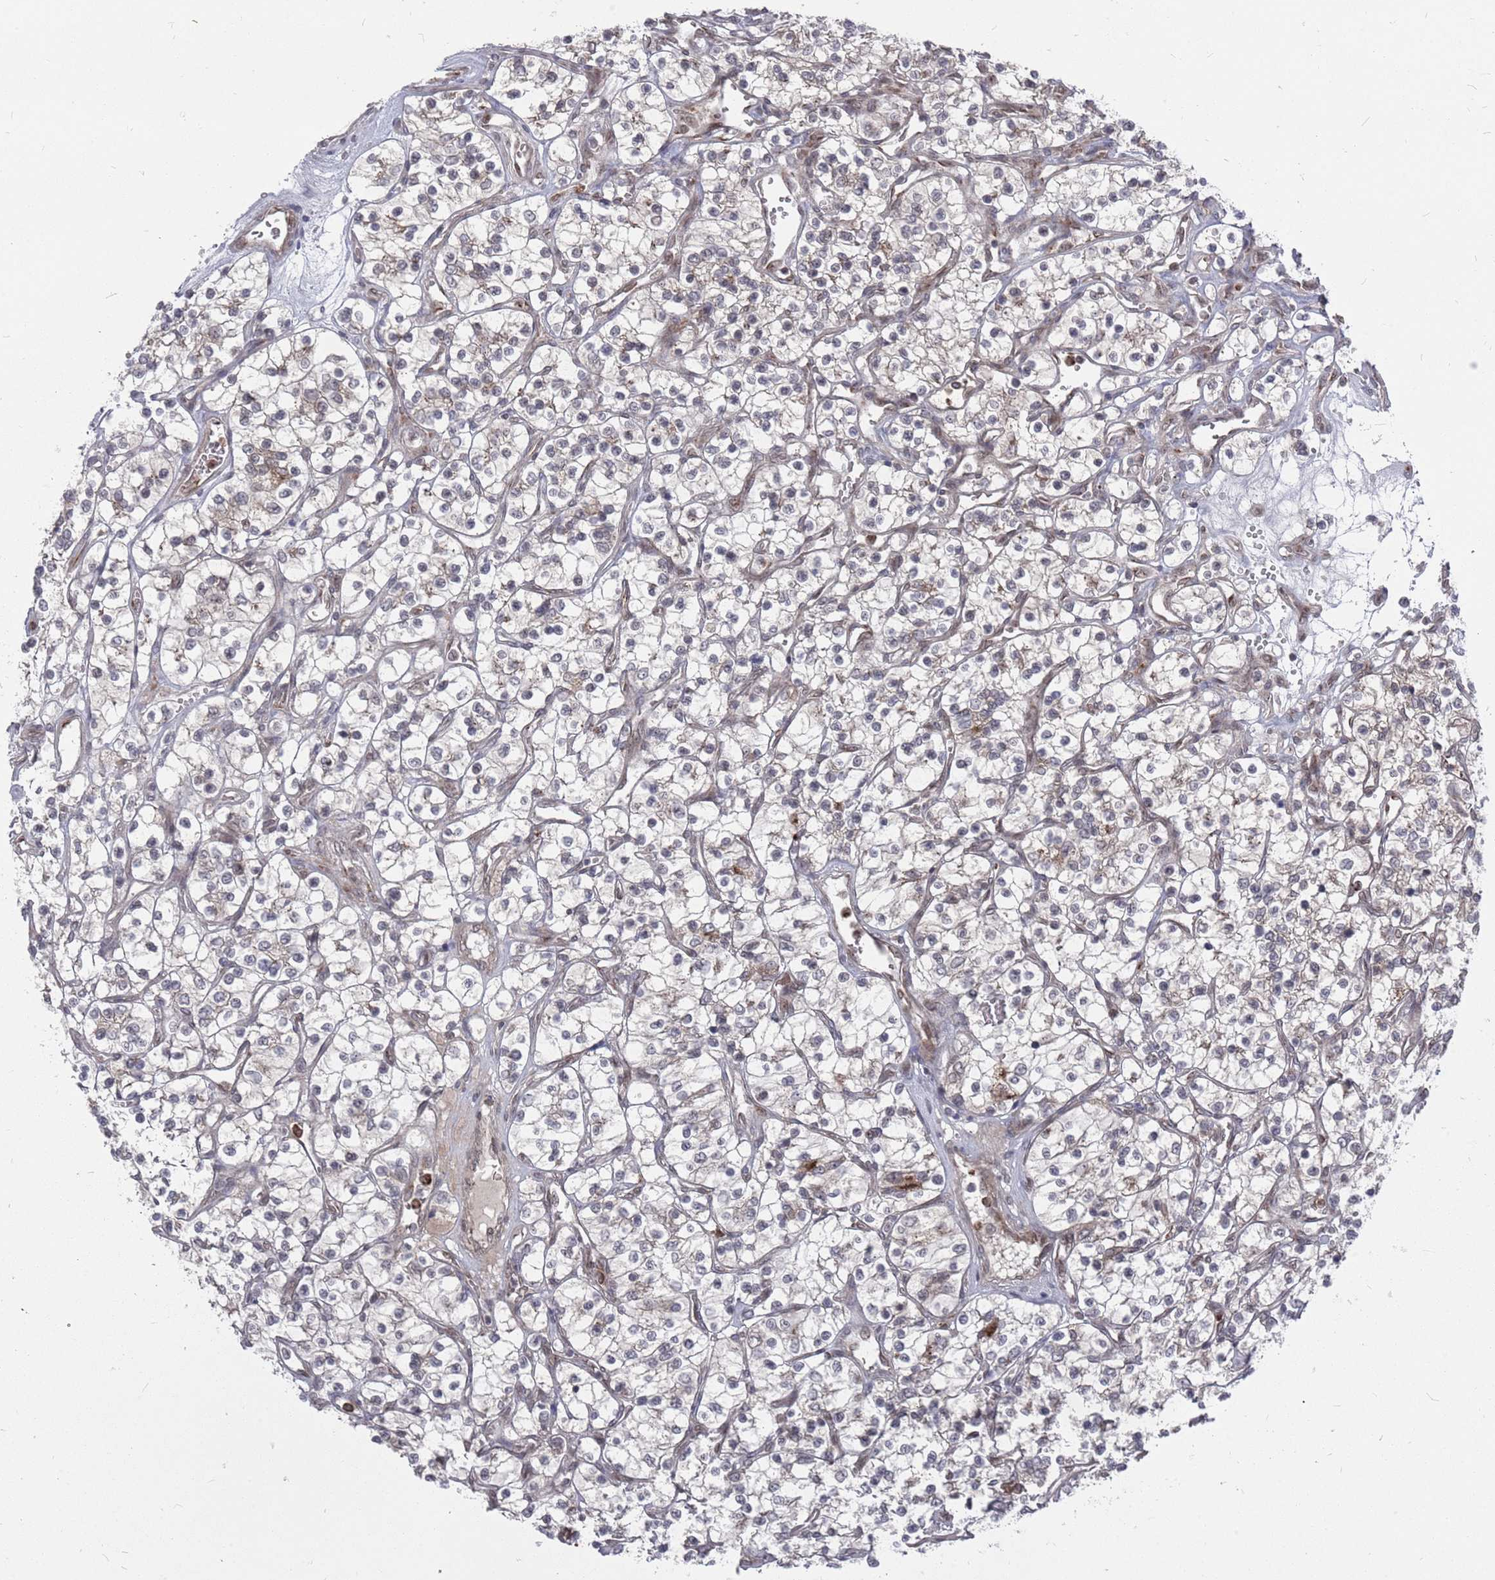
{"staining": {"intensity": "negative", "quantity": "none", "location": "none"}, "tissue": "renal cancer", "cell_type": "Tumor cells", "image_type": "cancer", "snomed": [{"axis": "morphology", "description": "Adenocarcinoma, NOS"}, {"axis": "topography", "description": "Kidney"}], "caption": "DAB immunohistochemical staining of human renal cancer (adenocarcinoma) exhibits no significant staining in tumor cells. (Stains: DAB immunohistochemistry with hematoxylin counter stain, Microscopy: brightfield microscopy at high magnification).", "gene": "FMO4", "patient": {"sex": "female", "age": 69}}